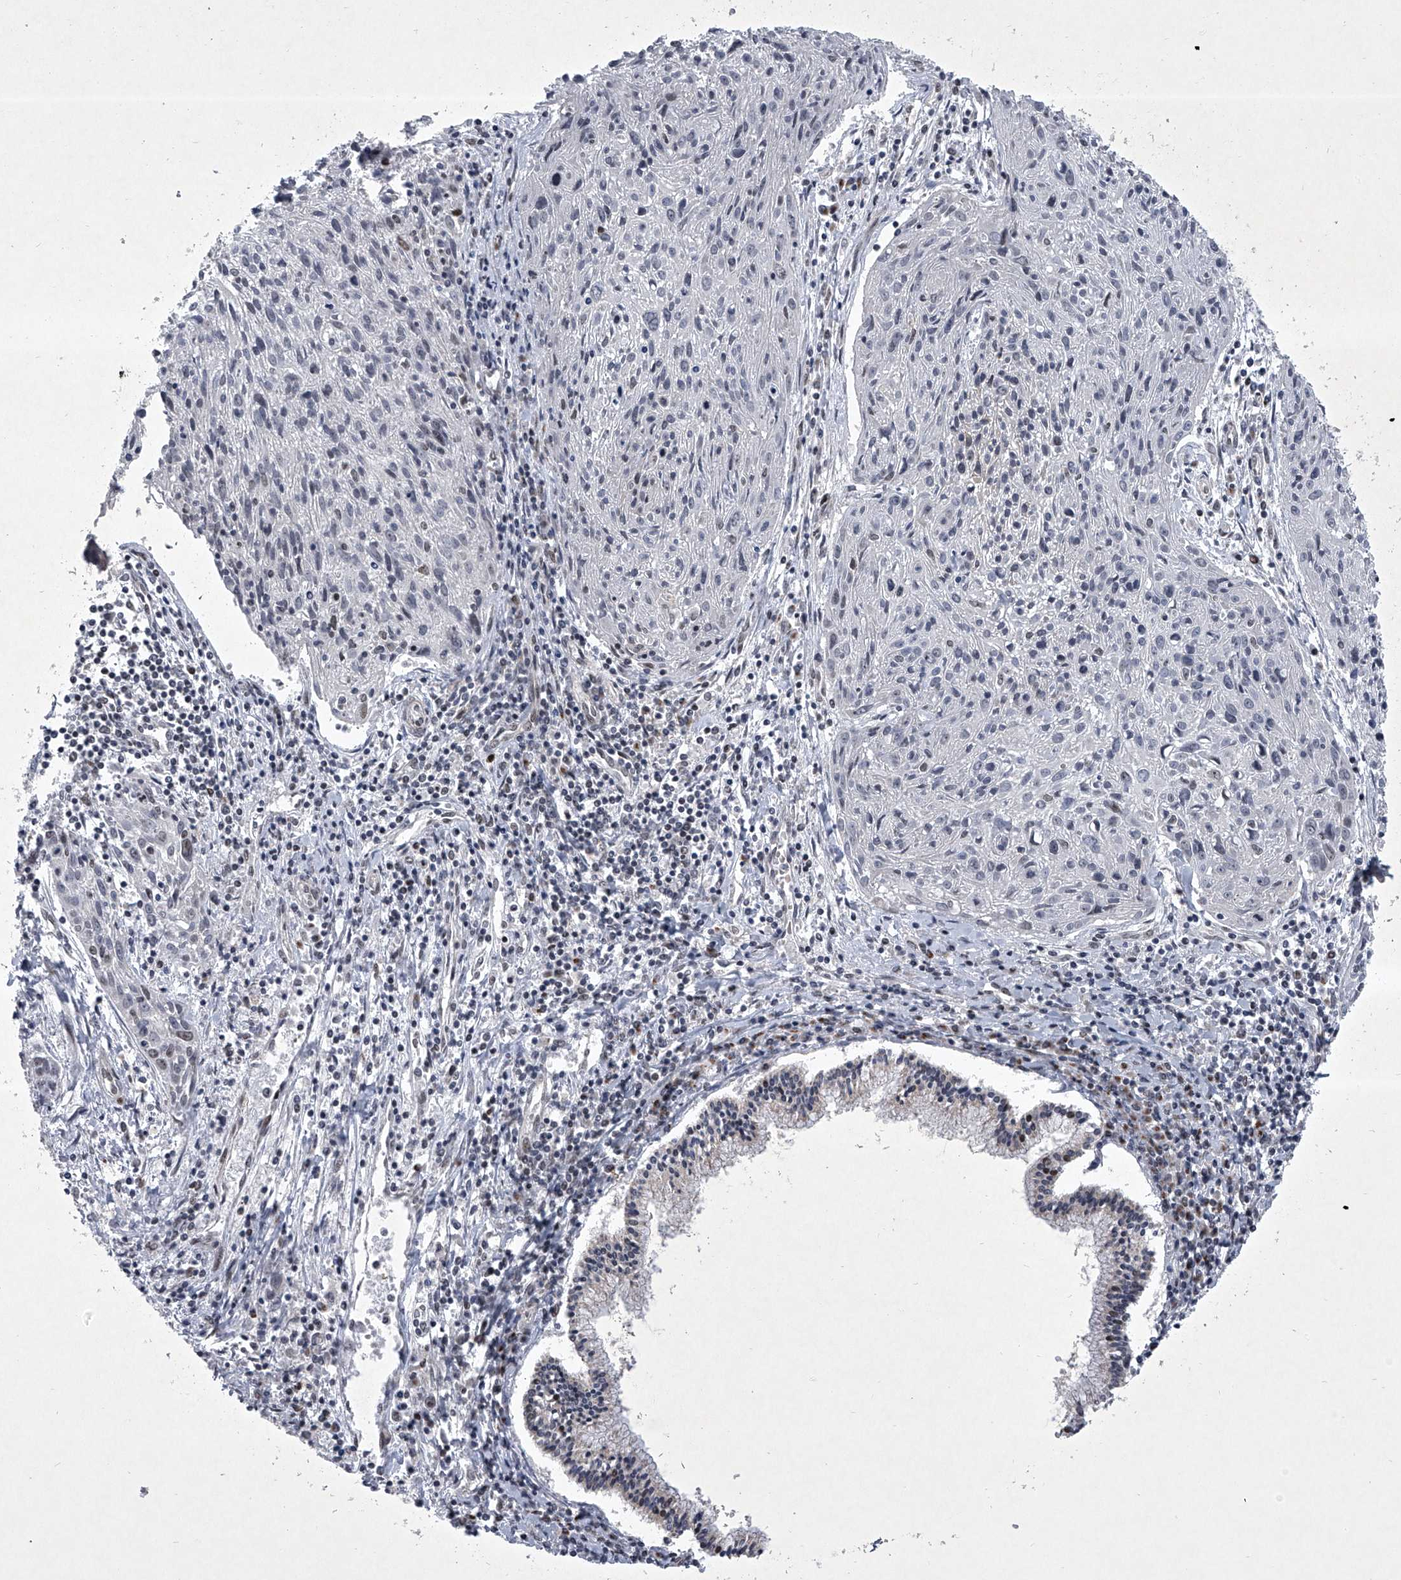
{"staining": {"intensity": "negative", "quantity": "none", "location": "none"}, "tissue": "cervical cancer", "cell_type": "Tumor cells", "image_type": "cancer", "snomed": [{"axis": "morphology", "description": "Squamous cell carcinoma, NOS"}, {"axis": "topography", "description": "Cervix"}], "caption": "Tumor cells show no significant protein expression in cervical squamous cell carcinoma. (DAB (3,3'-diaminobenzidine) immunohistochemistry (IHC) visualized using brightfield microscopy, high magnification).", "gene": "MLLT1", "patient": {"sex": "female", "age": 51}}